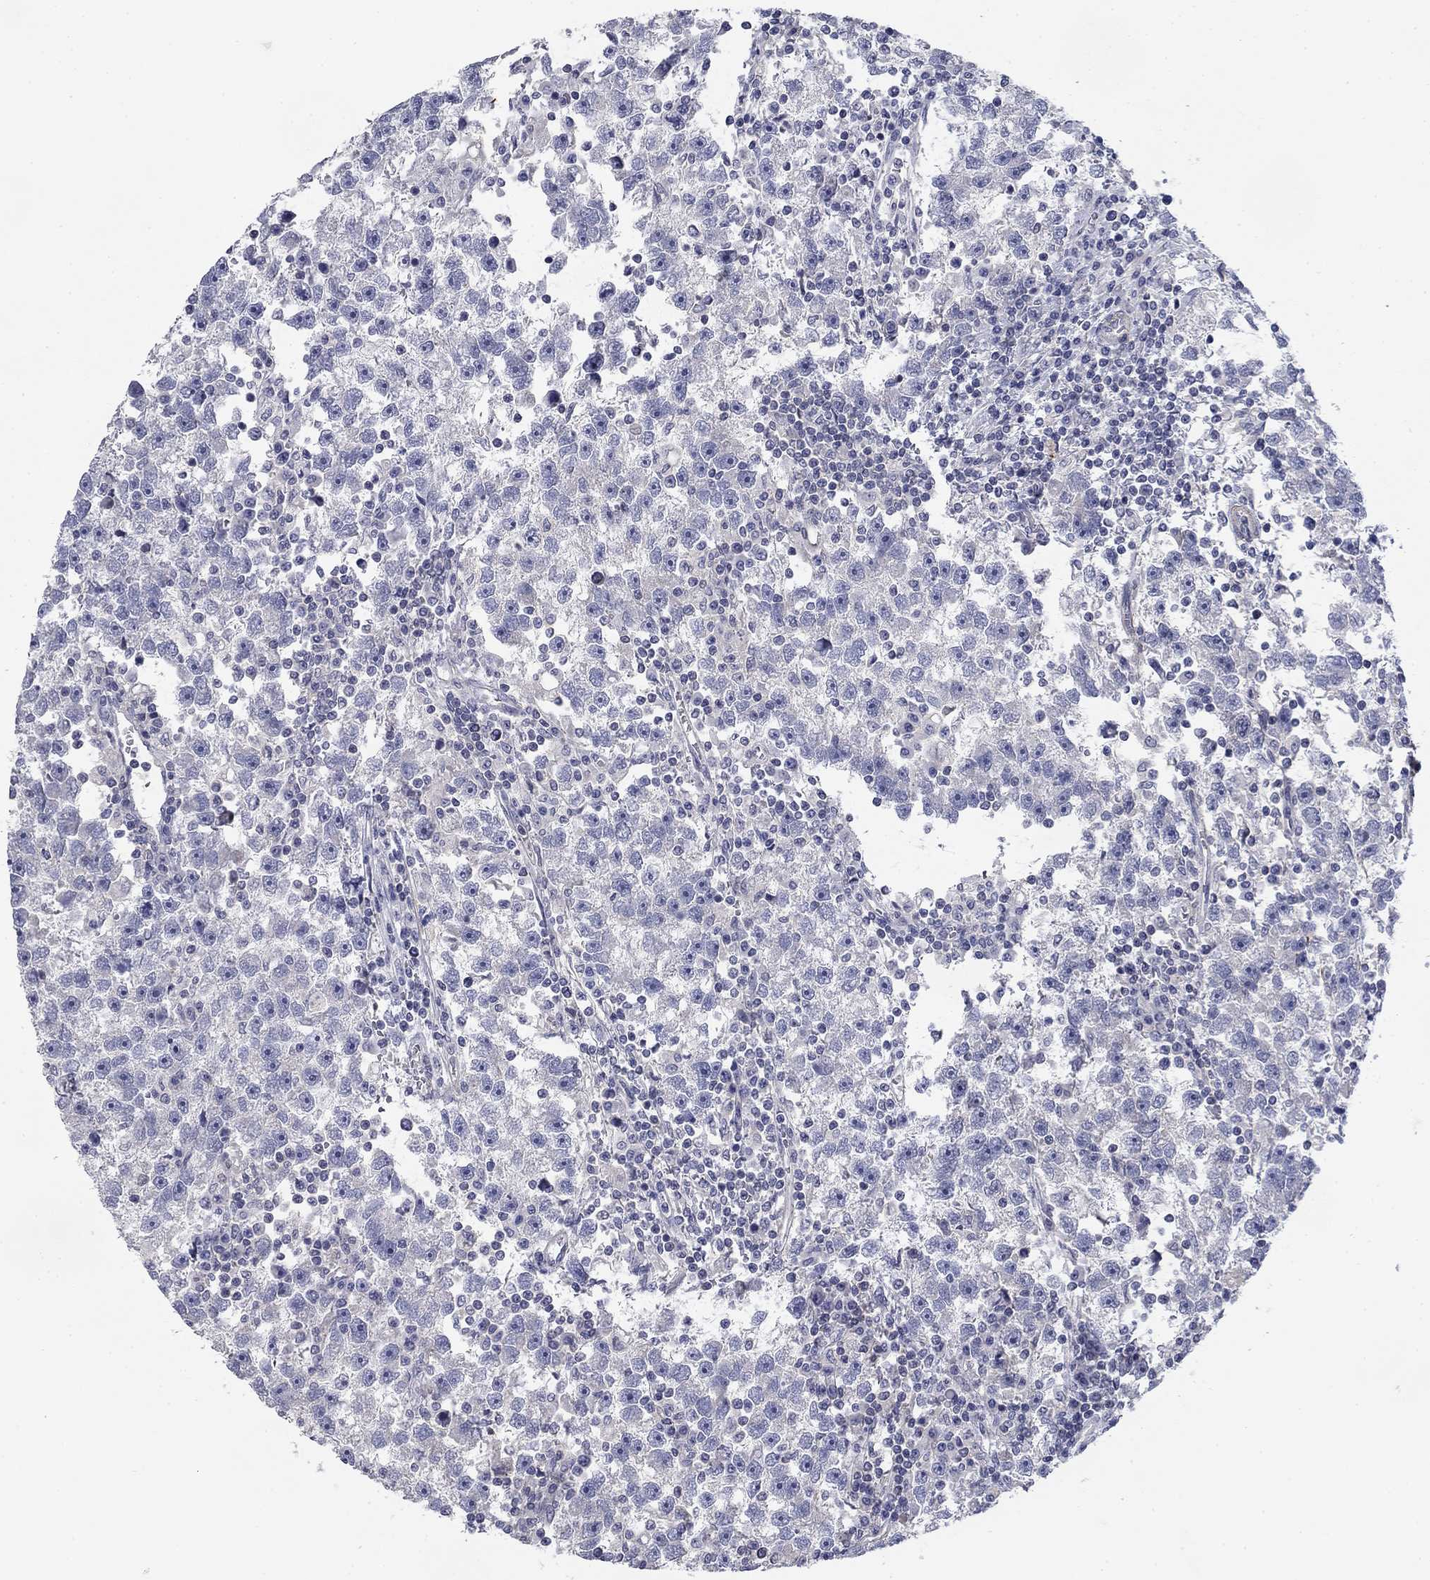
{"staining": {"intensity": "negative", "quantity": "none", "location": "none"}, "tissue": "testis cancer", "cell_type": "Tumor cells", "image_type": "cancer", "snomed": [{"axis": "morphology", "description": "Seminoma, NOS"}, {"axis": "topography", "description": "Testis"}], "caption": "Testis cancer was stained to show a protein in brown. There is no significant expression in tumor cells.", "gene": "GRK7", "patient": {"sex": "male", "age": 47}}